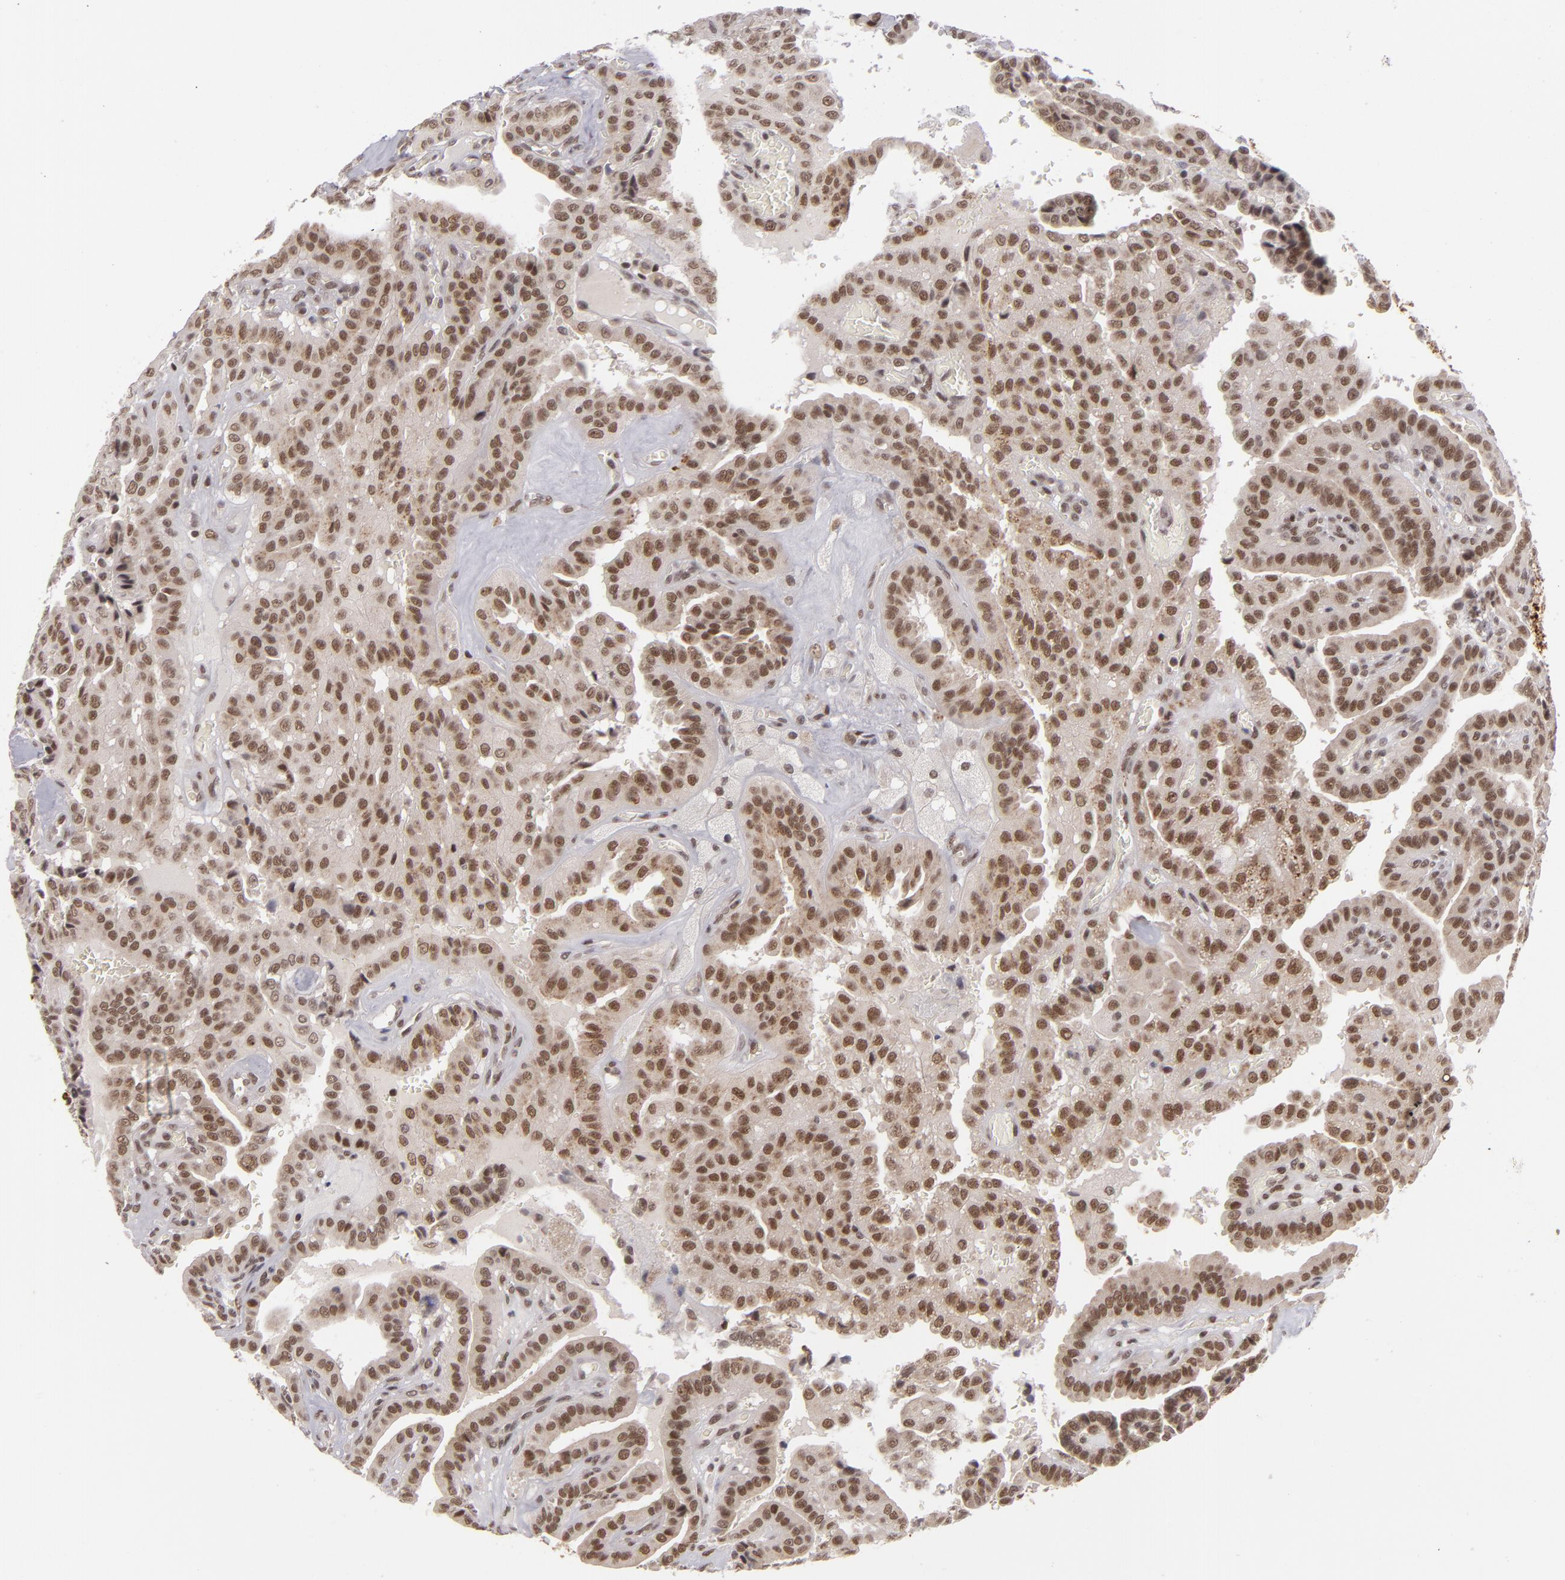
{"staining": {"intensity": "moderate", "quantity": ">75%", "location": "nuclear"}, "tissue": "thyroid cancer", "cell_type": "Tumor cells", "image_type": "cancer", "snomed": [{"axis": "morphology", "description": "Papillary adenocarcinoma, NOS"}, {"axis": "topography", "description": "Thyroid gland"}], "caption": "An image of thyroid papillary adenocarcinoma stained for a protein displays moderate nuclear brown staining in tumor cells.", "gene": "MLLT3", "patient": {"sex": "male", "age": 87}}